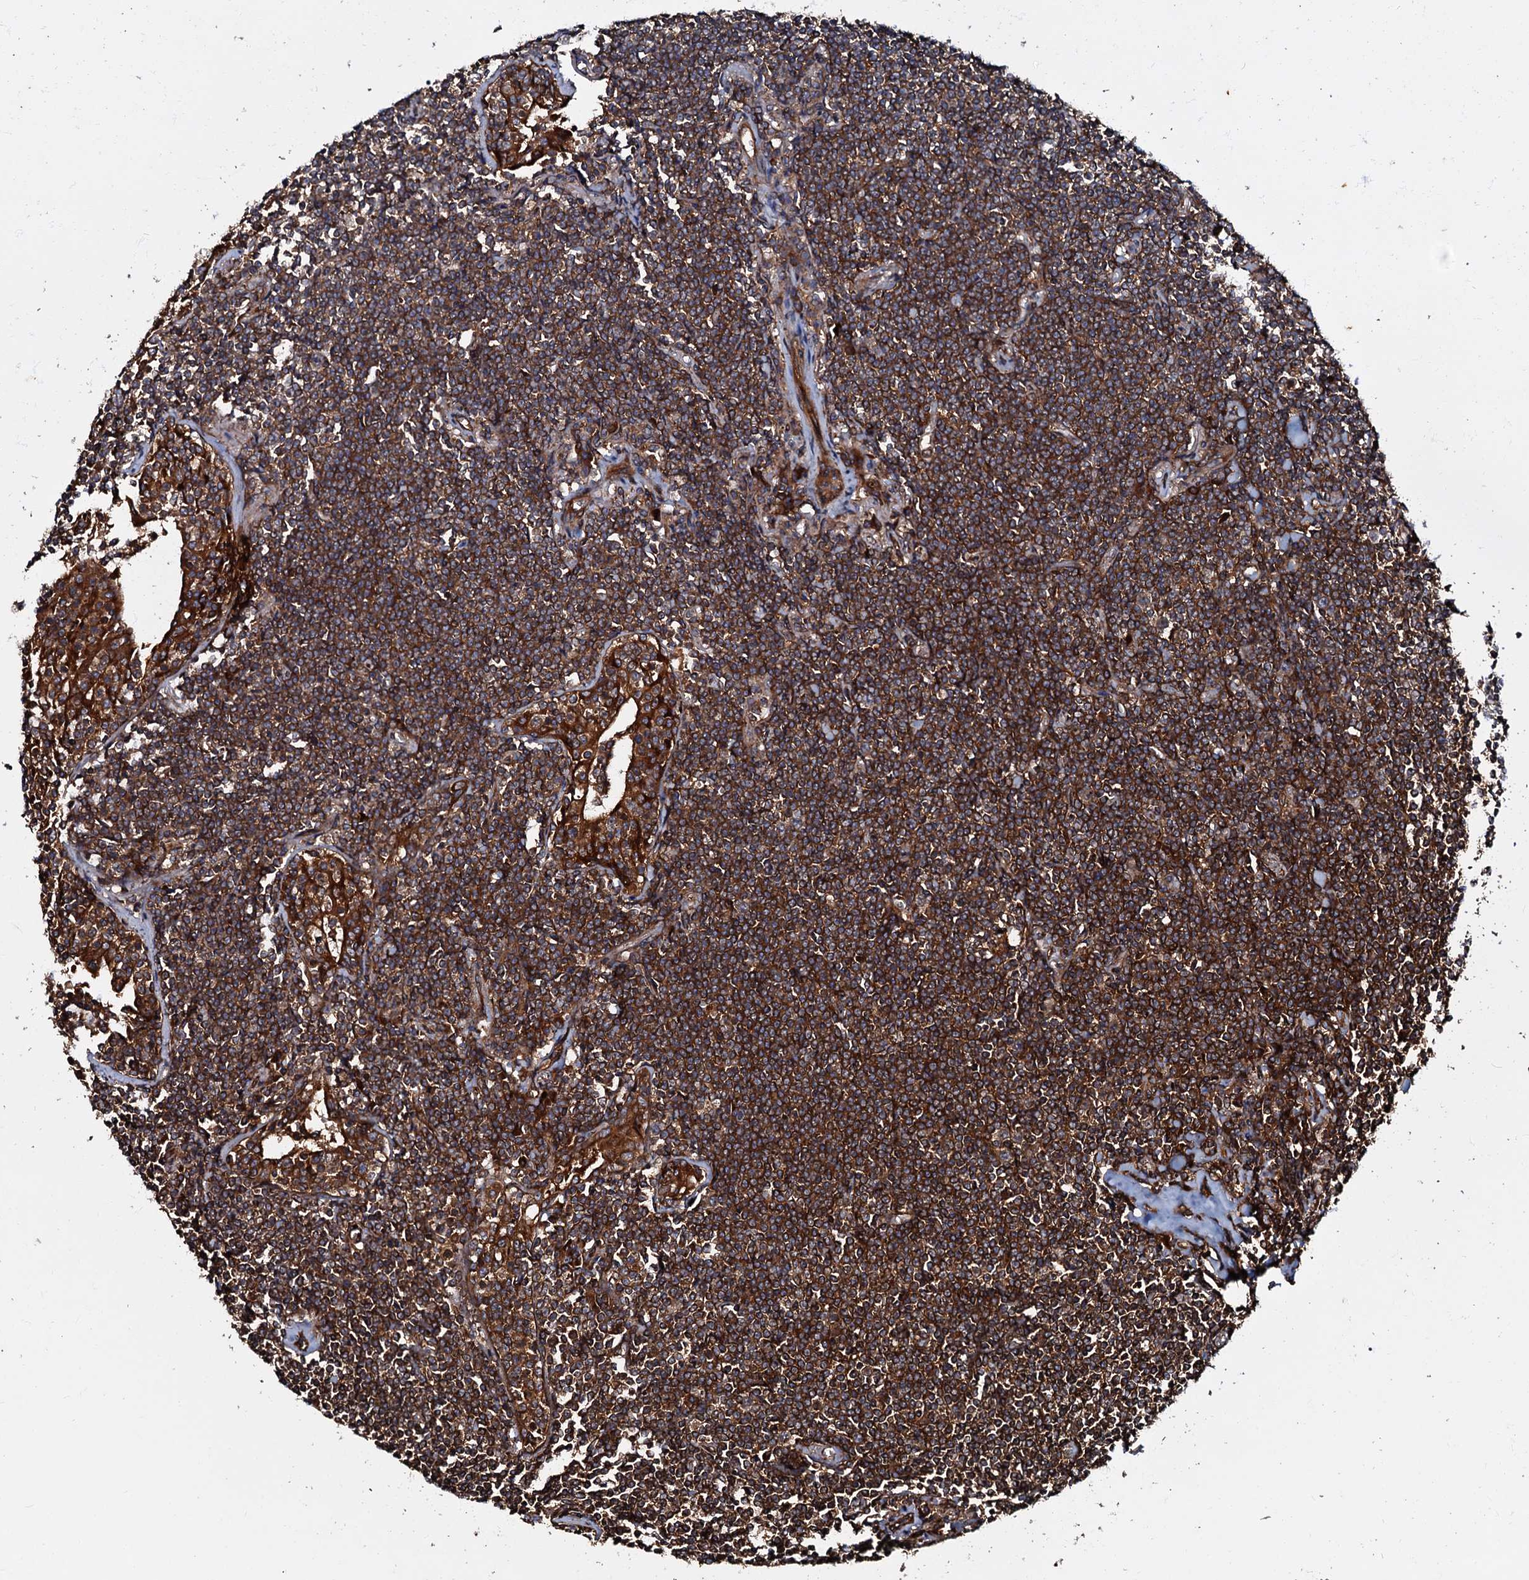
{"staining": {"intensity": "strong", "quantity": ">75%", "location": "cytoplasmic/membranous"}, "tissue": "lymphoma", "cell_type": "Tumor cells", "image_type": "cancer", "snomed": [{"axis": "morphology", "description": "Malignant lymphoma, non-Hodgkin's type, Low grade"}, {"axis": "topography", "description": "Lung"}], "caption": "Low-grade malignant lymphoma, non-Hodgkin's type was stained to show a protein in brown. There is high levels of strong cytoplasmic/membranous staining in approximately >75% of tumor cells. The staining is performed using DAB (3,3'-diaminobenzidine) brown chromogen to label protein expression. The nuclei are counter-stained blue using hematoxylin.", "gene": "BLOC1S6", "patient": {"sex": "female", "age": 71}}